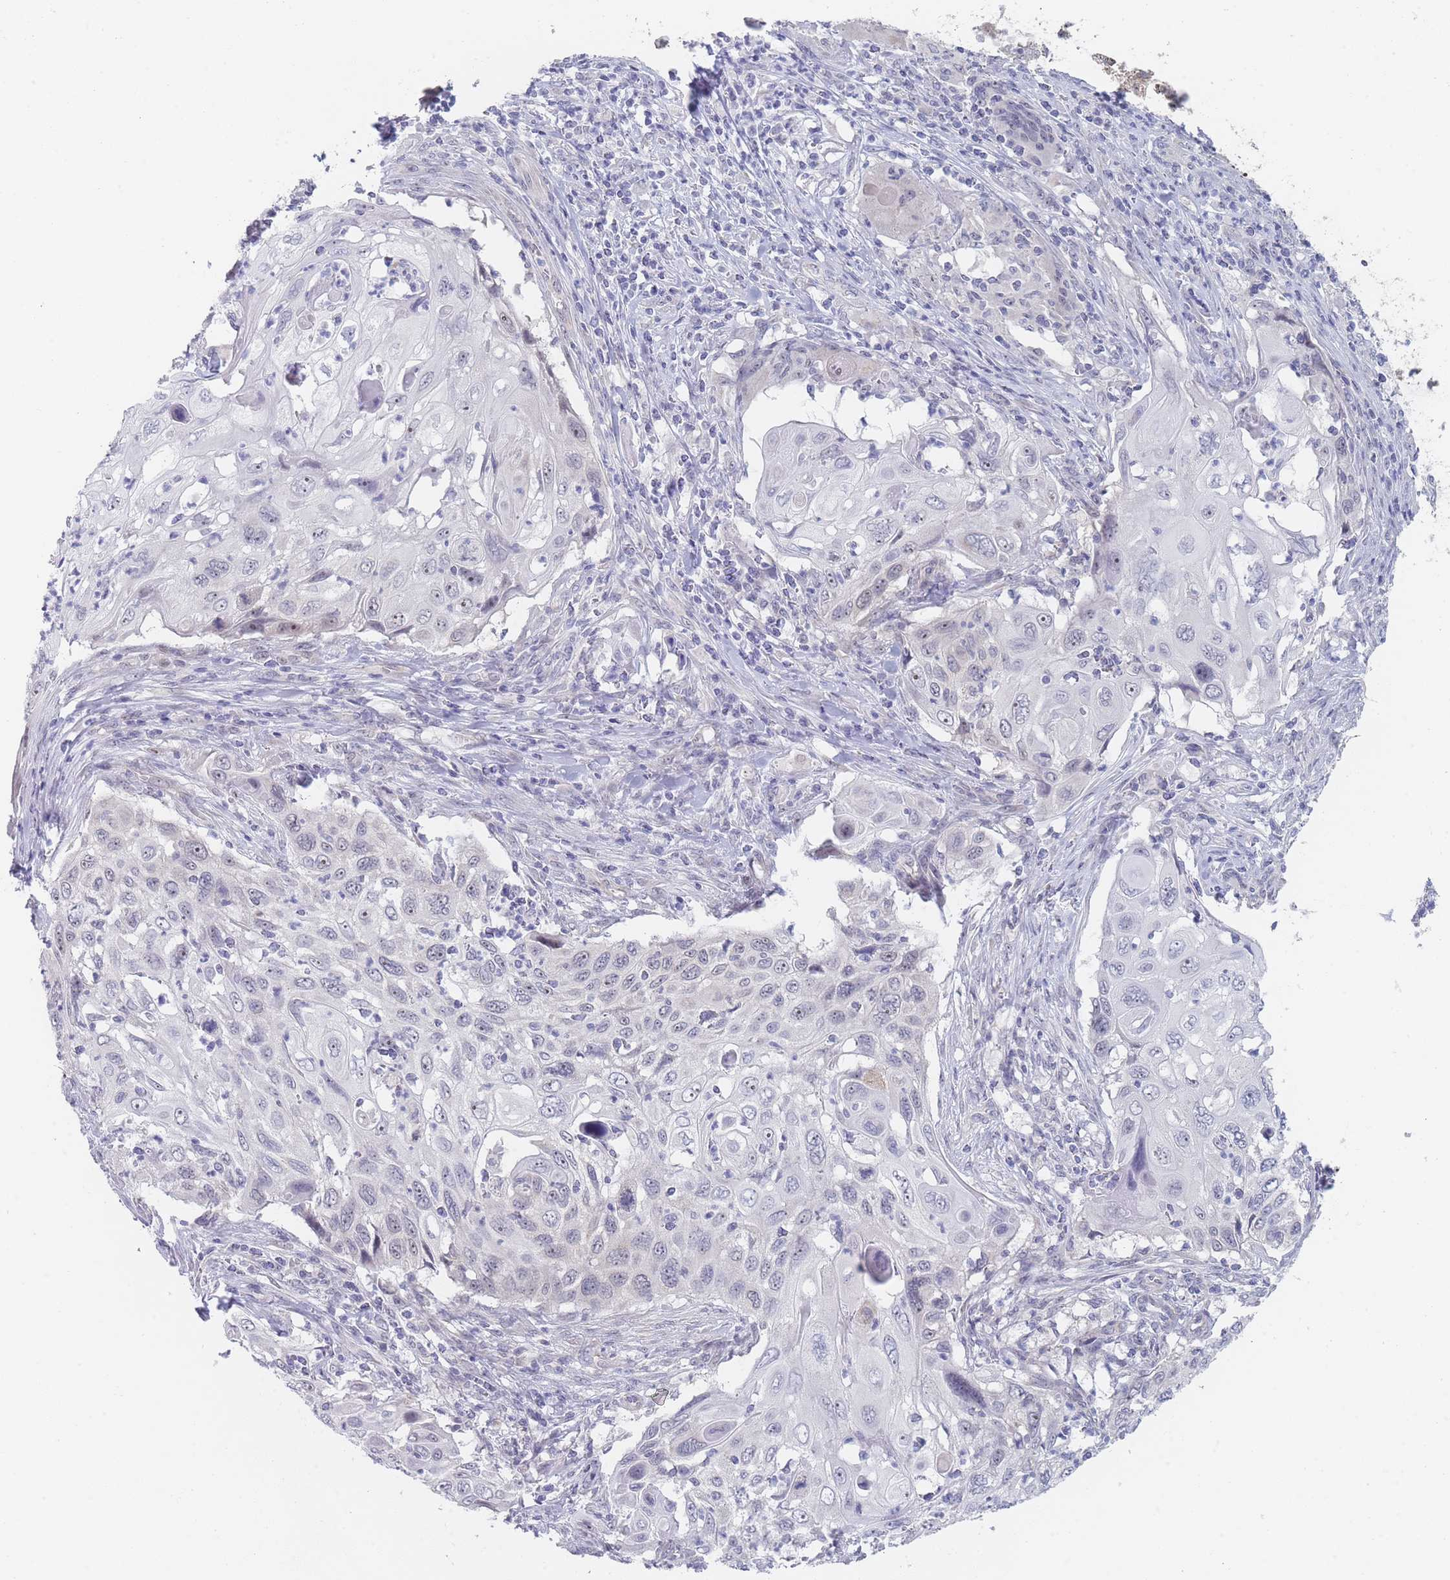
{"staining": {"intensity": "negative", "quantity": "none", "location": "none"}, "tissue": "cervical cancer", "cell_type": "Tumor cells", "image_type": "cancer", "snomed": [{"axis": "morphology", "description": "Squamous cell carcinoma, NOS"}, {"axis": "topography", "description": "Cervix"}], "caption": "The micrograph displays no significant positivity in tumor cells of cervical squamous cell carcinoma.", "gene": "RNF8", "patient": {"sex": "female", "age": 70}}